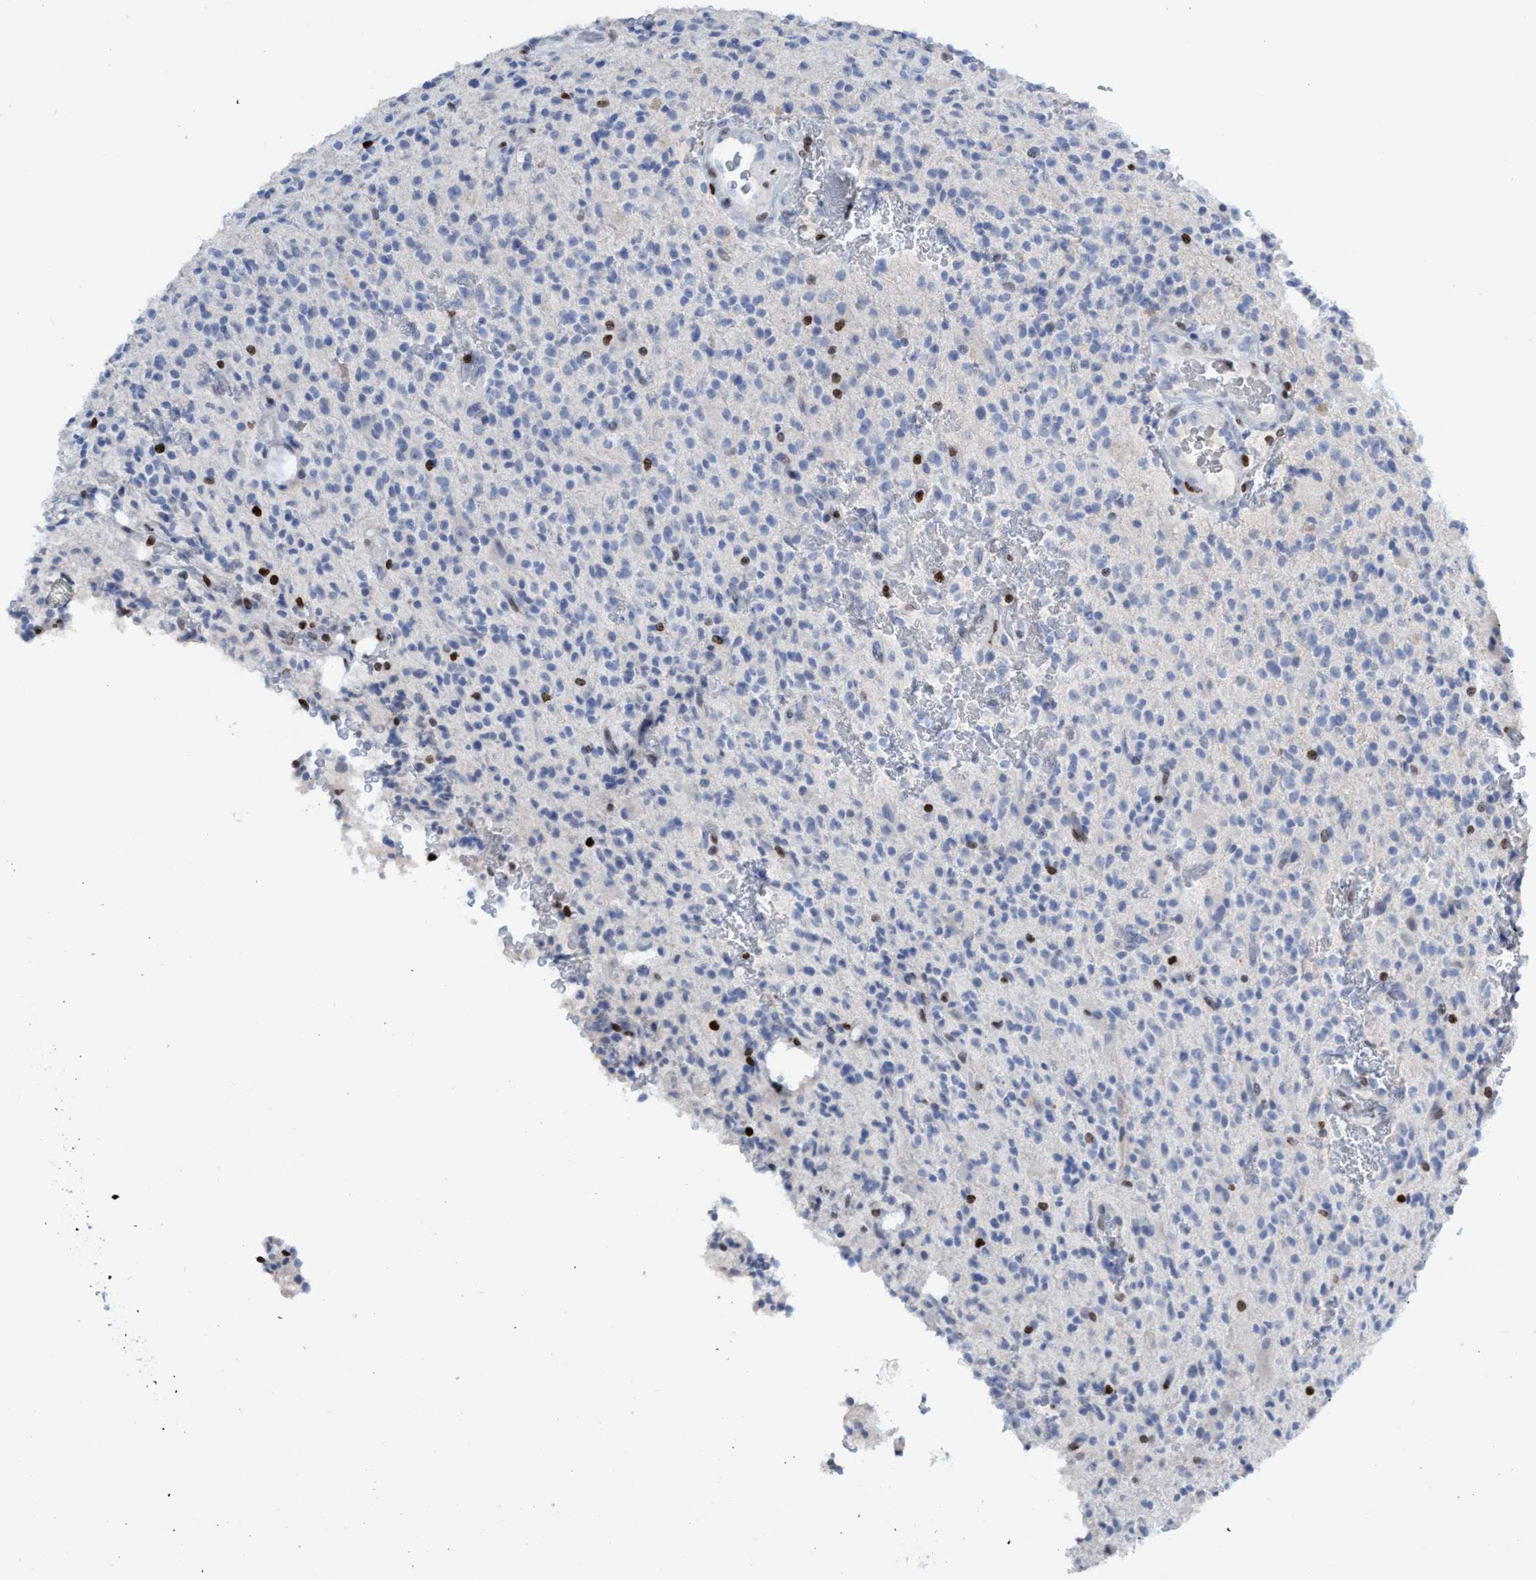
{"staining": {"intensity": "moderate", "quantity": "<25%", "location": "nuclear"}, "tissue": "glioma", "cell_type": "Tumor cells", "image_type": "cancer", "snomed": [{"axis": "morphology", "description": "Glioma, malignant, High grade"}, {"axis": "topography", "description": "Brain"}], "caption": "Moderate nuclear positivity for a protein is appreciated in approximately <25% of tumor cells of glioma using immunohistochemistry.", "gene": "CBX2", "patient": {"sex": "male", "age": 34}}